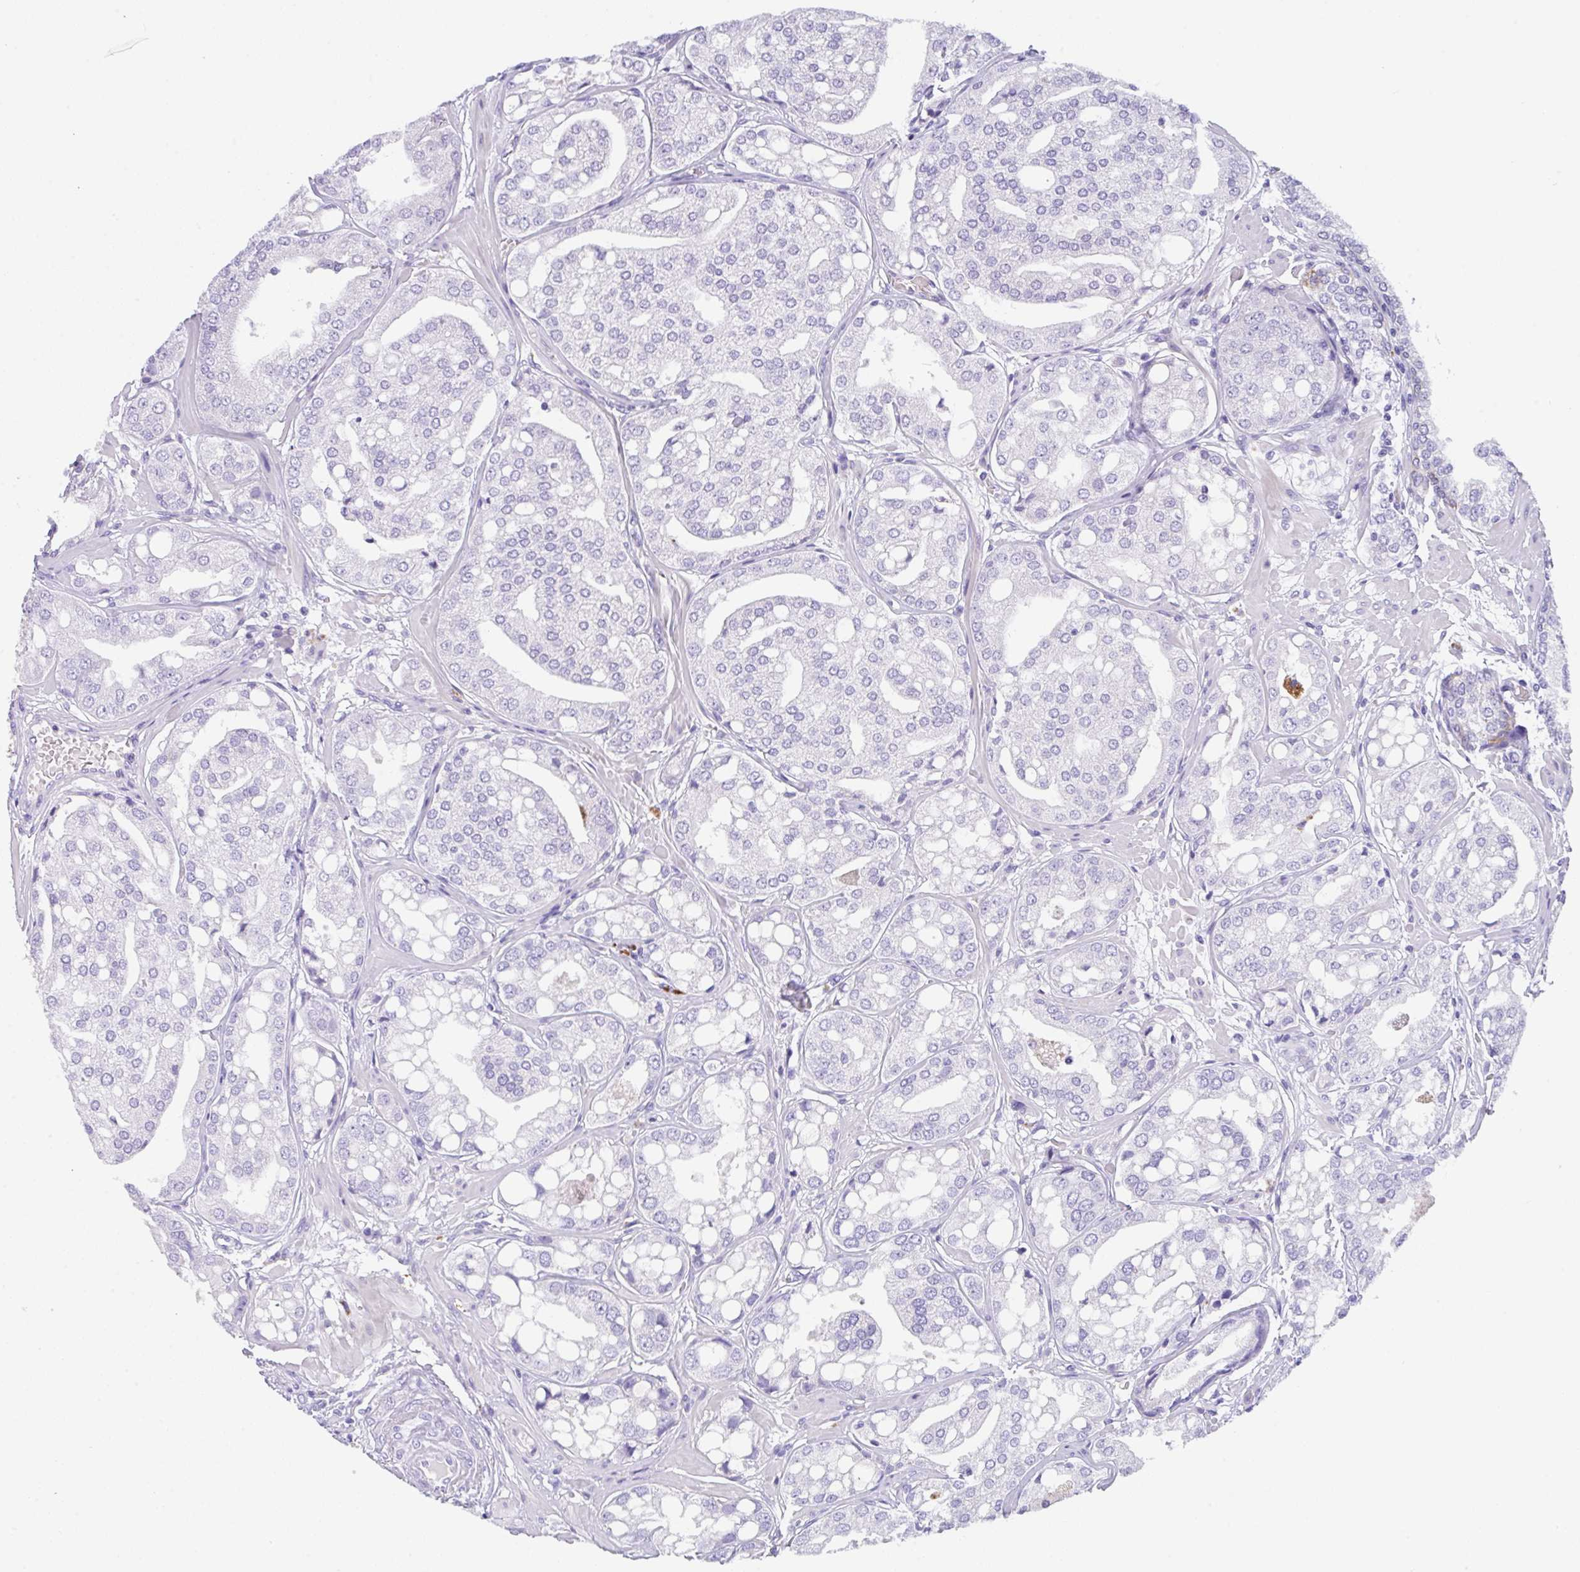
{"staining": {"intensity": "negative", "quantity": "none", "location": "none"}, "tissue": "renal cancer", "cell_type": "Tumor cells", "image_type": "cancer", "snomed": [{"axis": "morphology", "description": "Adenocarcinoma, NOS"}, {"axis": "topography", "description": "Urinary bladder"}], "caption": "High magnification brightfield microscopy of renal cancer (adenocarcinoma) stained with DAB (brown) and counterstained with hematoxylin (blue): tumor cells show no significant expression.", "gene": "TRAF4", "patient": {"sex": "male", "age": 61}}